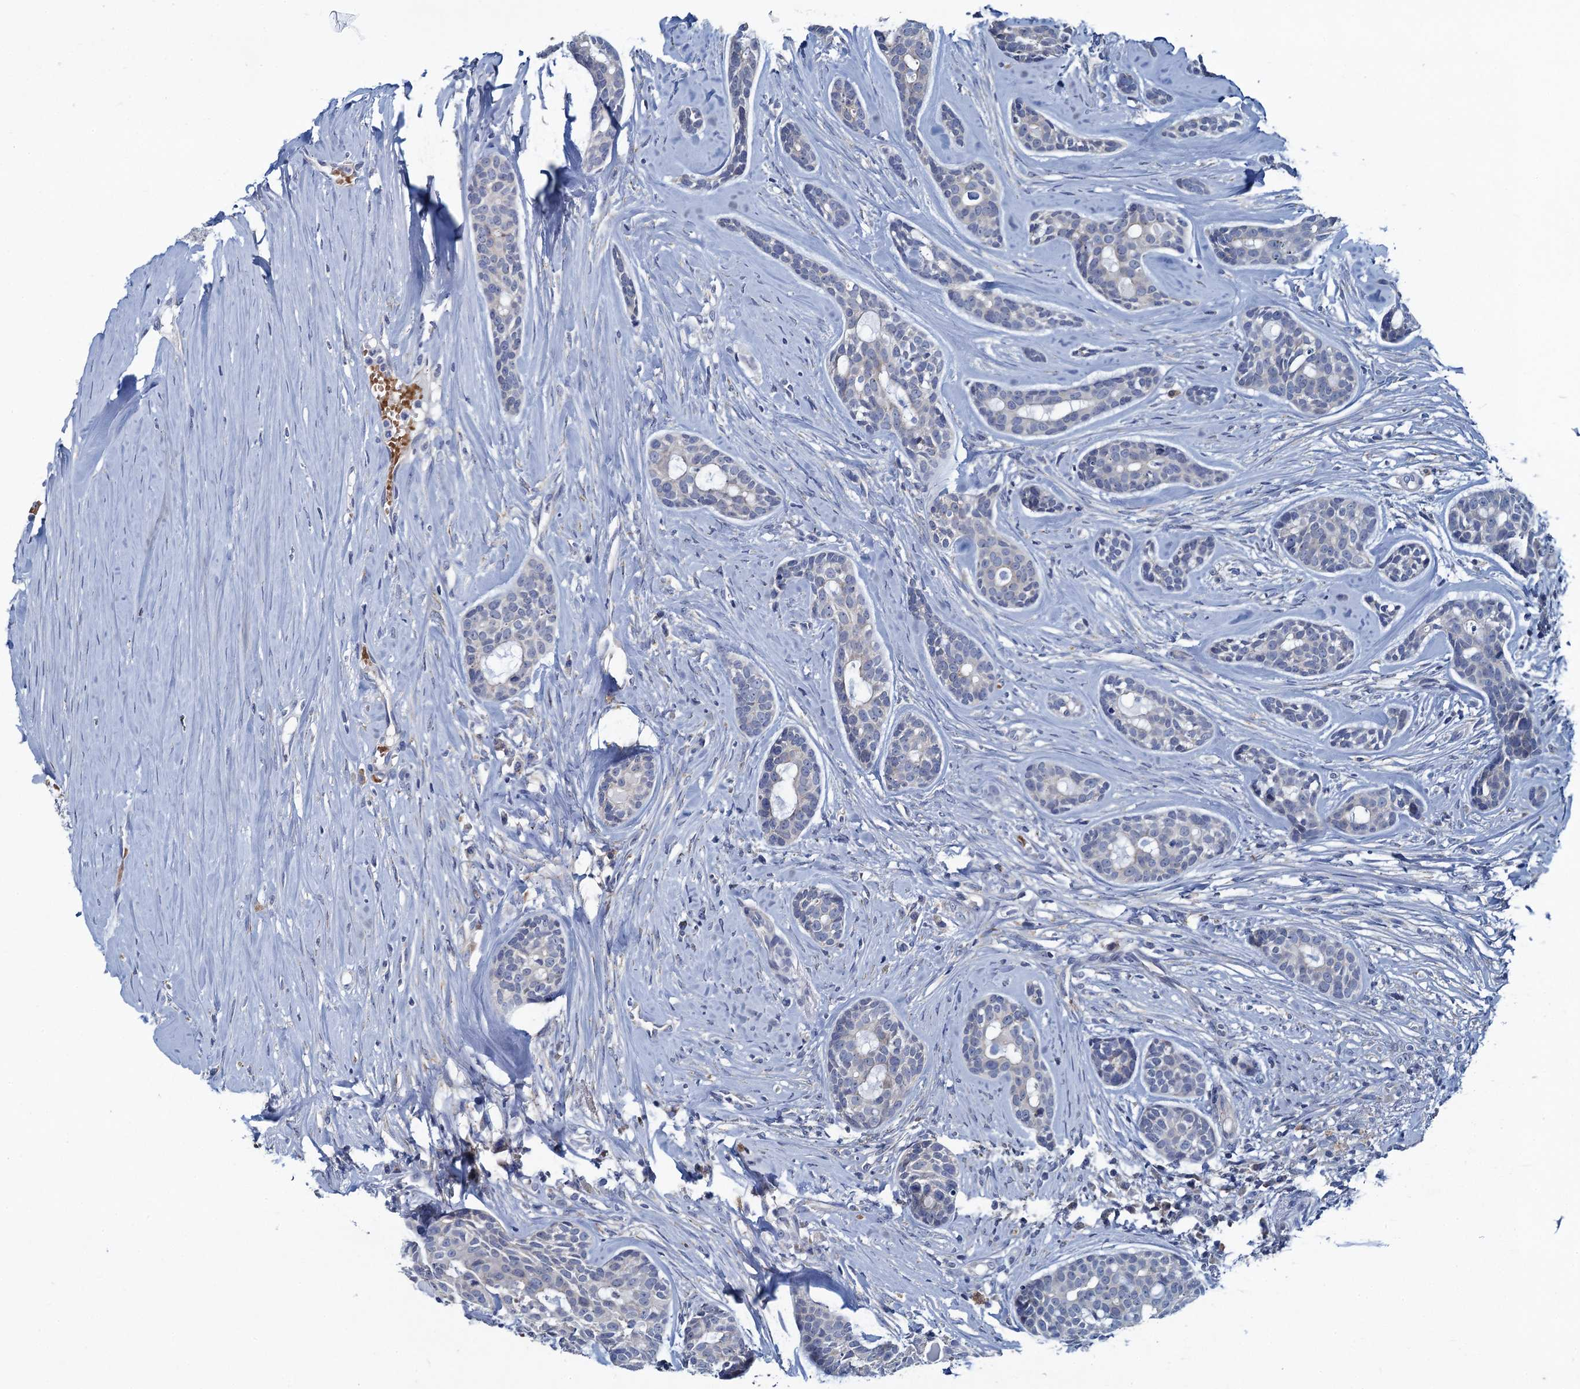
{"staining": {"intensity": "negative", "quantity": "none", "location": "none"}, "tissue": "head and neck cancer", "cell_type": "Tumor cells", "image_type": "cancer", "snomed": [{"axis": "morphology", "description": "Adenocarcinoma, NOS"}, {"axis": "topography", "description": "Subcutis"}, {"axis": "topography", "description": "Head-Neck"}], "caption": "High magnification brightfield microscopy of adenocarcinoma (head and neck) stained with DAB (3,3'-diaminobenzidine) (brown) and counterstained with hematoxylin (blue): tumor cells show no significant positivity.", "gene": "ATOSA", "patient": {"sex": "female", "age": 73}}